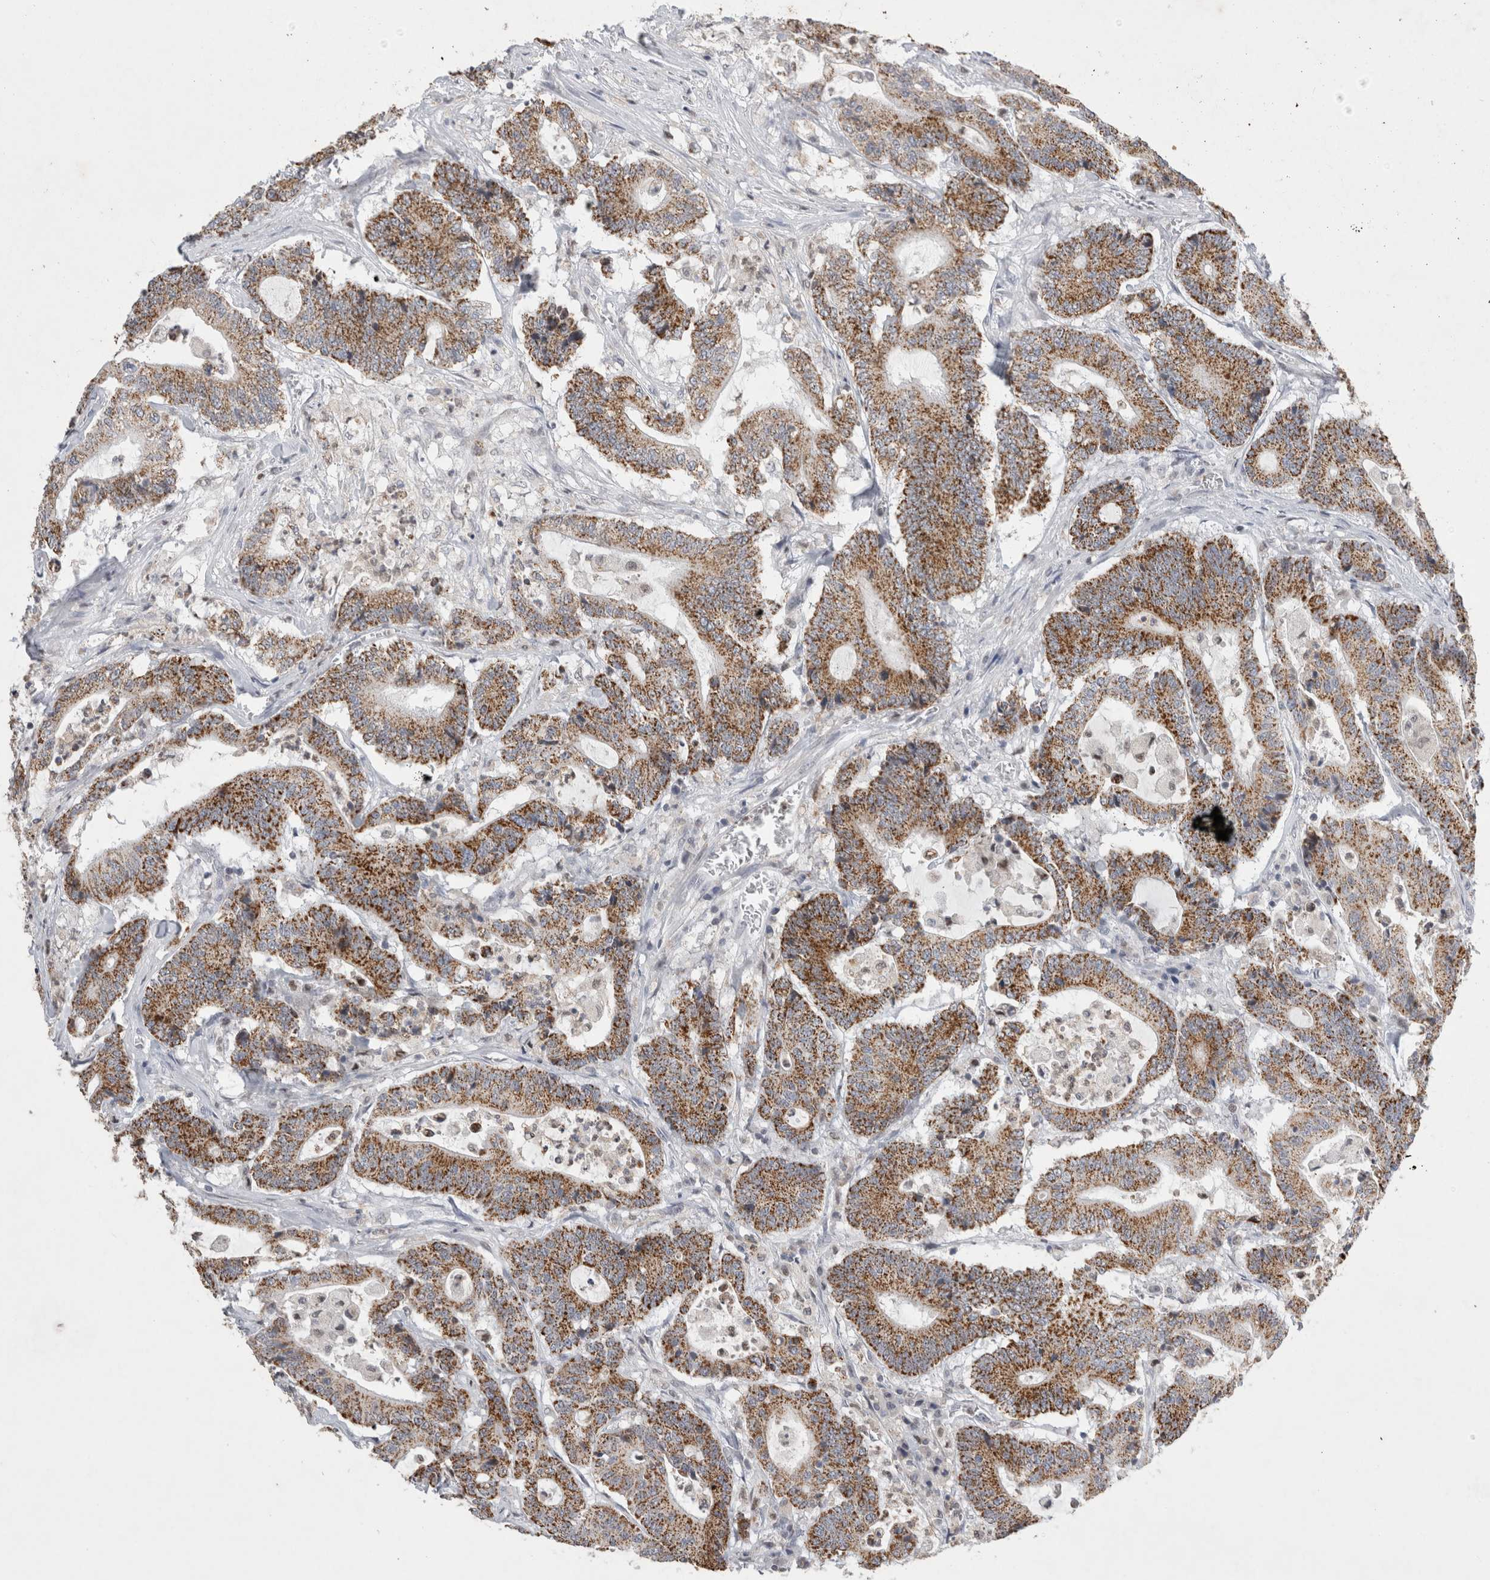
{"staining": {"intensity": "strong", "quantity": ">75%", "location": "cytoplasmic/membranous"}, "tissue": "colorectal cancer", "cell_type": "Tumor cells", "image_type": "cancer", "snomed": [{"axis": "morphology", "description": "Adenocarcinoma, NOS"}, {"axis": "topography", "description": "Colon"}], "caption": "The histopathology image displays a brown stain indicating the presence of a protein in the cytoplasmic/membranous of tumor cells in colorectal cancer (adenocarcinoma).", "gene": "AGMAT", "patient": {"sex": "female", "age": 84}}